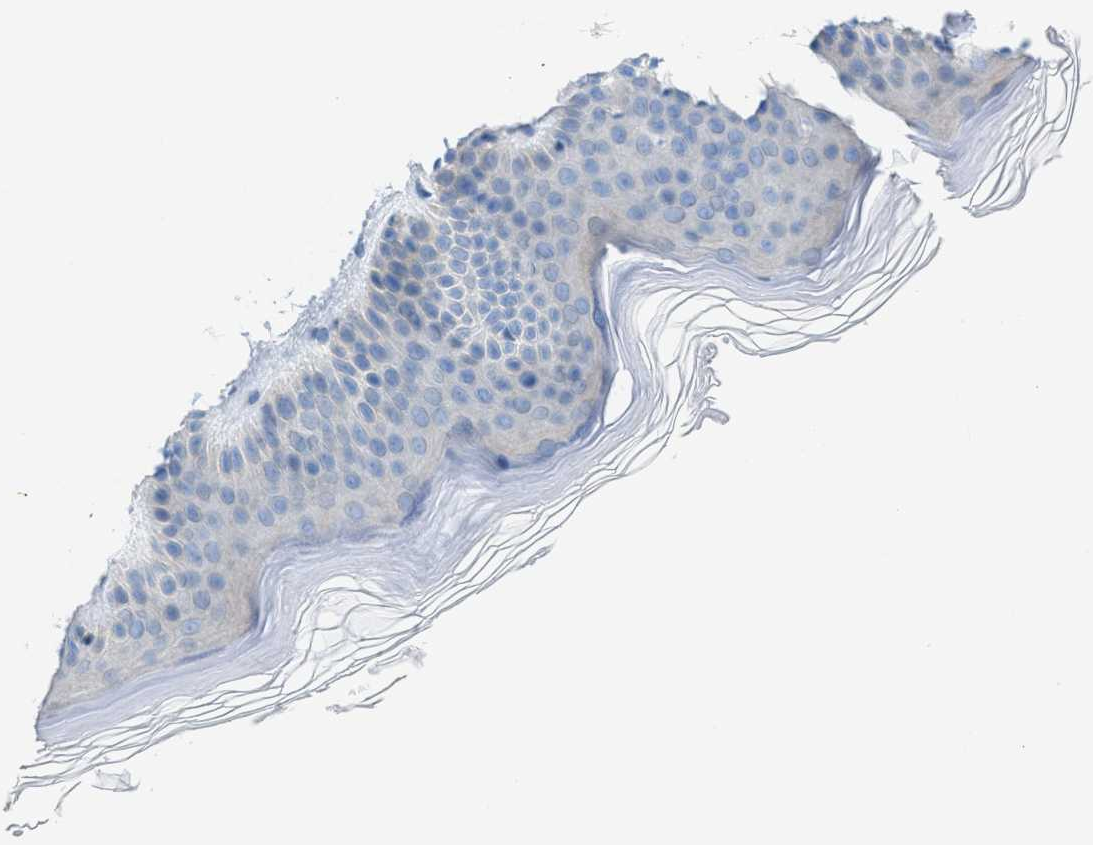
{"staining": {"intensity": "negative", "quantity": "none", "location": "none"}, "tissue": "skin", "cell_type": "Fibroblasts", "image_type": "normal", "snomed": [{"axis": "morphology", "description": "Normal tissue, NOS"}, {"axis": "morphology", "description": "Malignant melanoma, Metastatic site"}, {"axis": "topography", "description": "Skin"}], "caption": "Normal skin was stained to show a protein in brown. There is no significant positivity in fibroblasts.", "gene": "MPP3", "patient": {"sex": "male", "age": 41}}